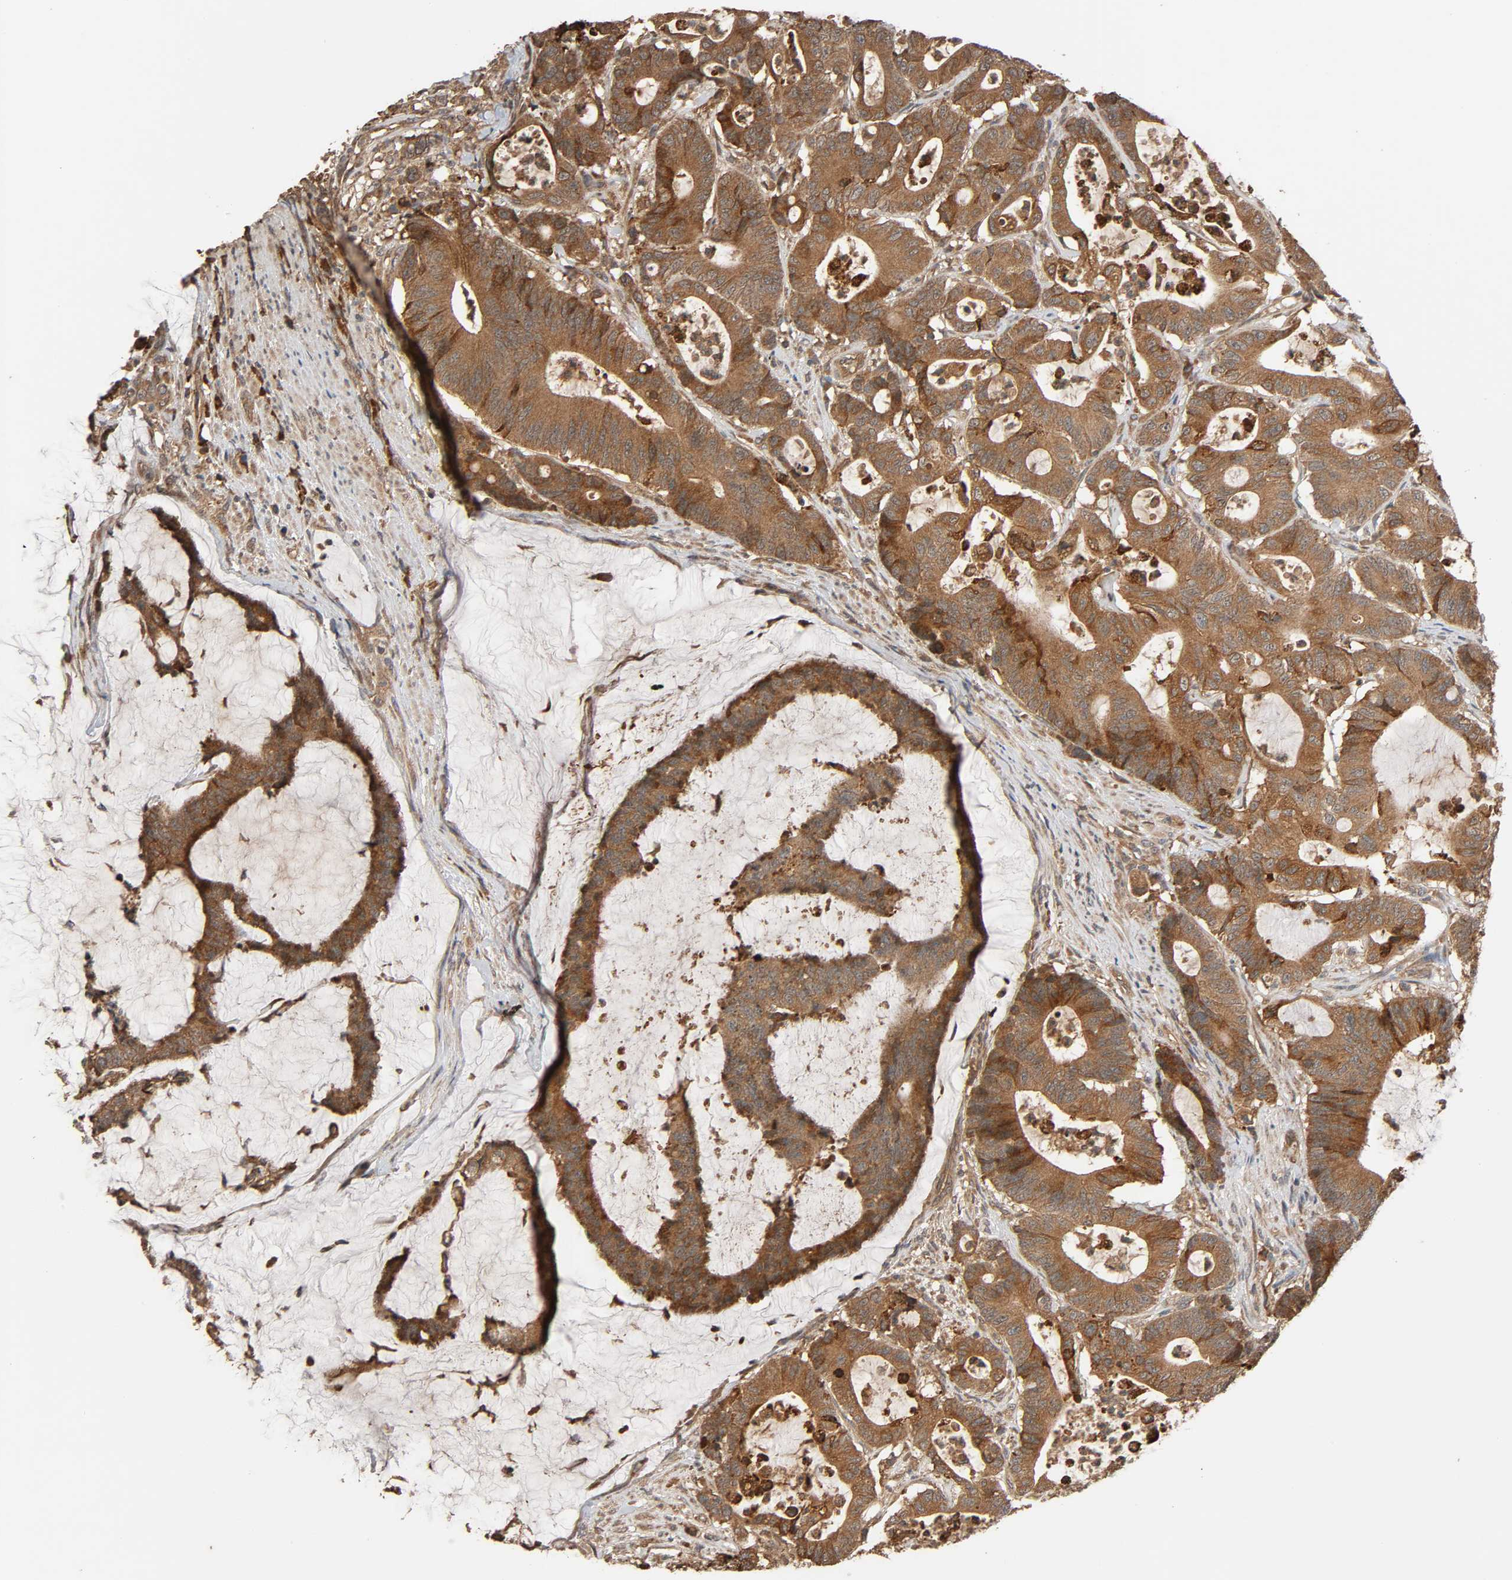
{"staining": {"intensity": "strong", "quantity": ">75%", "location": "cytoplasmic/membranous"}, "tissue": "colorectal cancer", "cell_type": "Tumor cells", "image_type": "cancer", "snomed": [{"axis": "morphology", "description": "Adenocarcinoma, NOS"}, {"axis": "topography", "description": "Colon"}], "caption": "Protein expression analysis of human colorectal cancer (adenocarcinoma) reveals strong cytoplasmic/membranous staining in about >75% of tumor cells. (DAB (3,3'-diaminobenzidine) IHC with brightfield microscopy, high magnification).", "gene": "MAP3K8", "patient": {"sex": "female", "age": 84}}